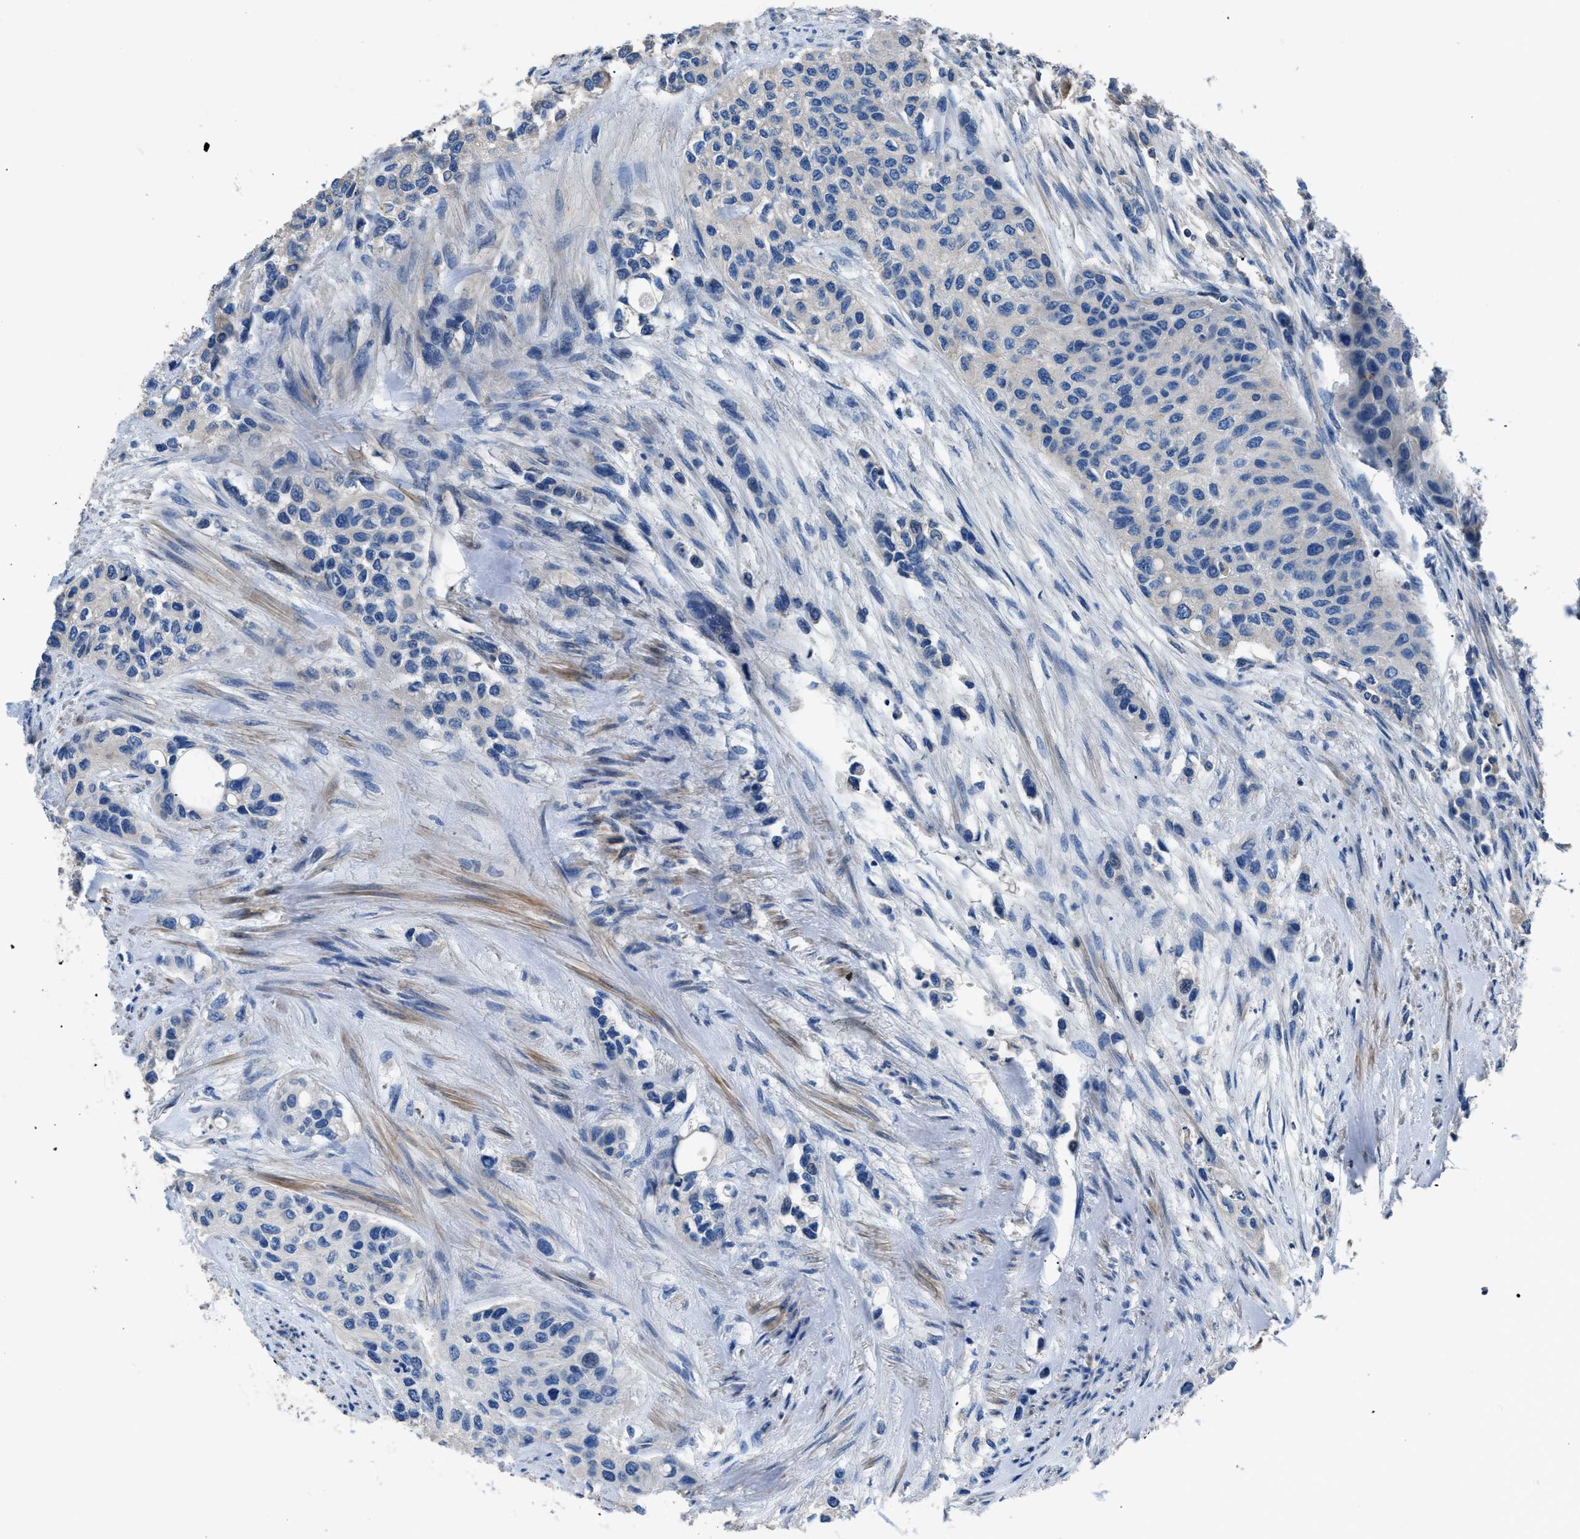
{"staining": {"intensity": "negative", "quantity": "none", "location": "none"}, "tissue": "urothelial cancer", "cell_type": "Tumor cells", "image_type": "cancer", "snomed": [{"axis": "morphology", "description": "Urothelial carcinoma, High grade"}, {"axis": "topography", "description": "Urinary bladder"}], "caption": "A high-resolution image shows IHC staining of urothelial cancer, which demonstrates no significant positivity in tumor cells.", "gene": "SGCZ", "patient": {"sex": "female", "age": 56}}